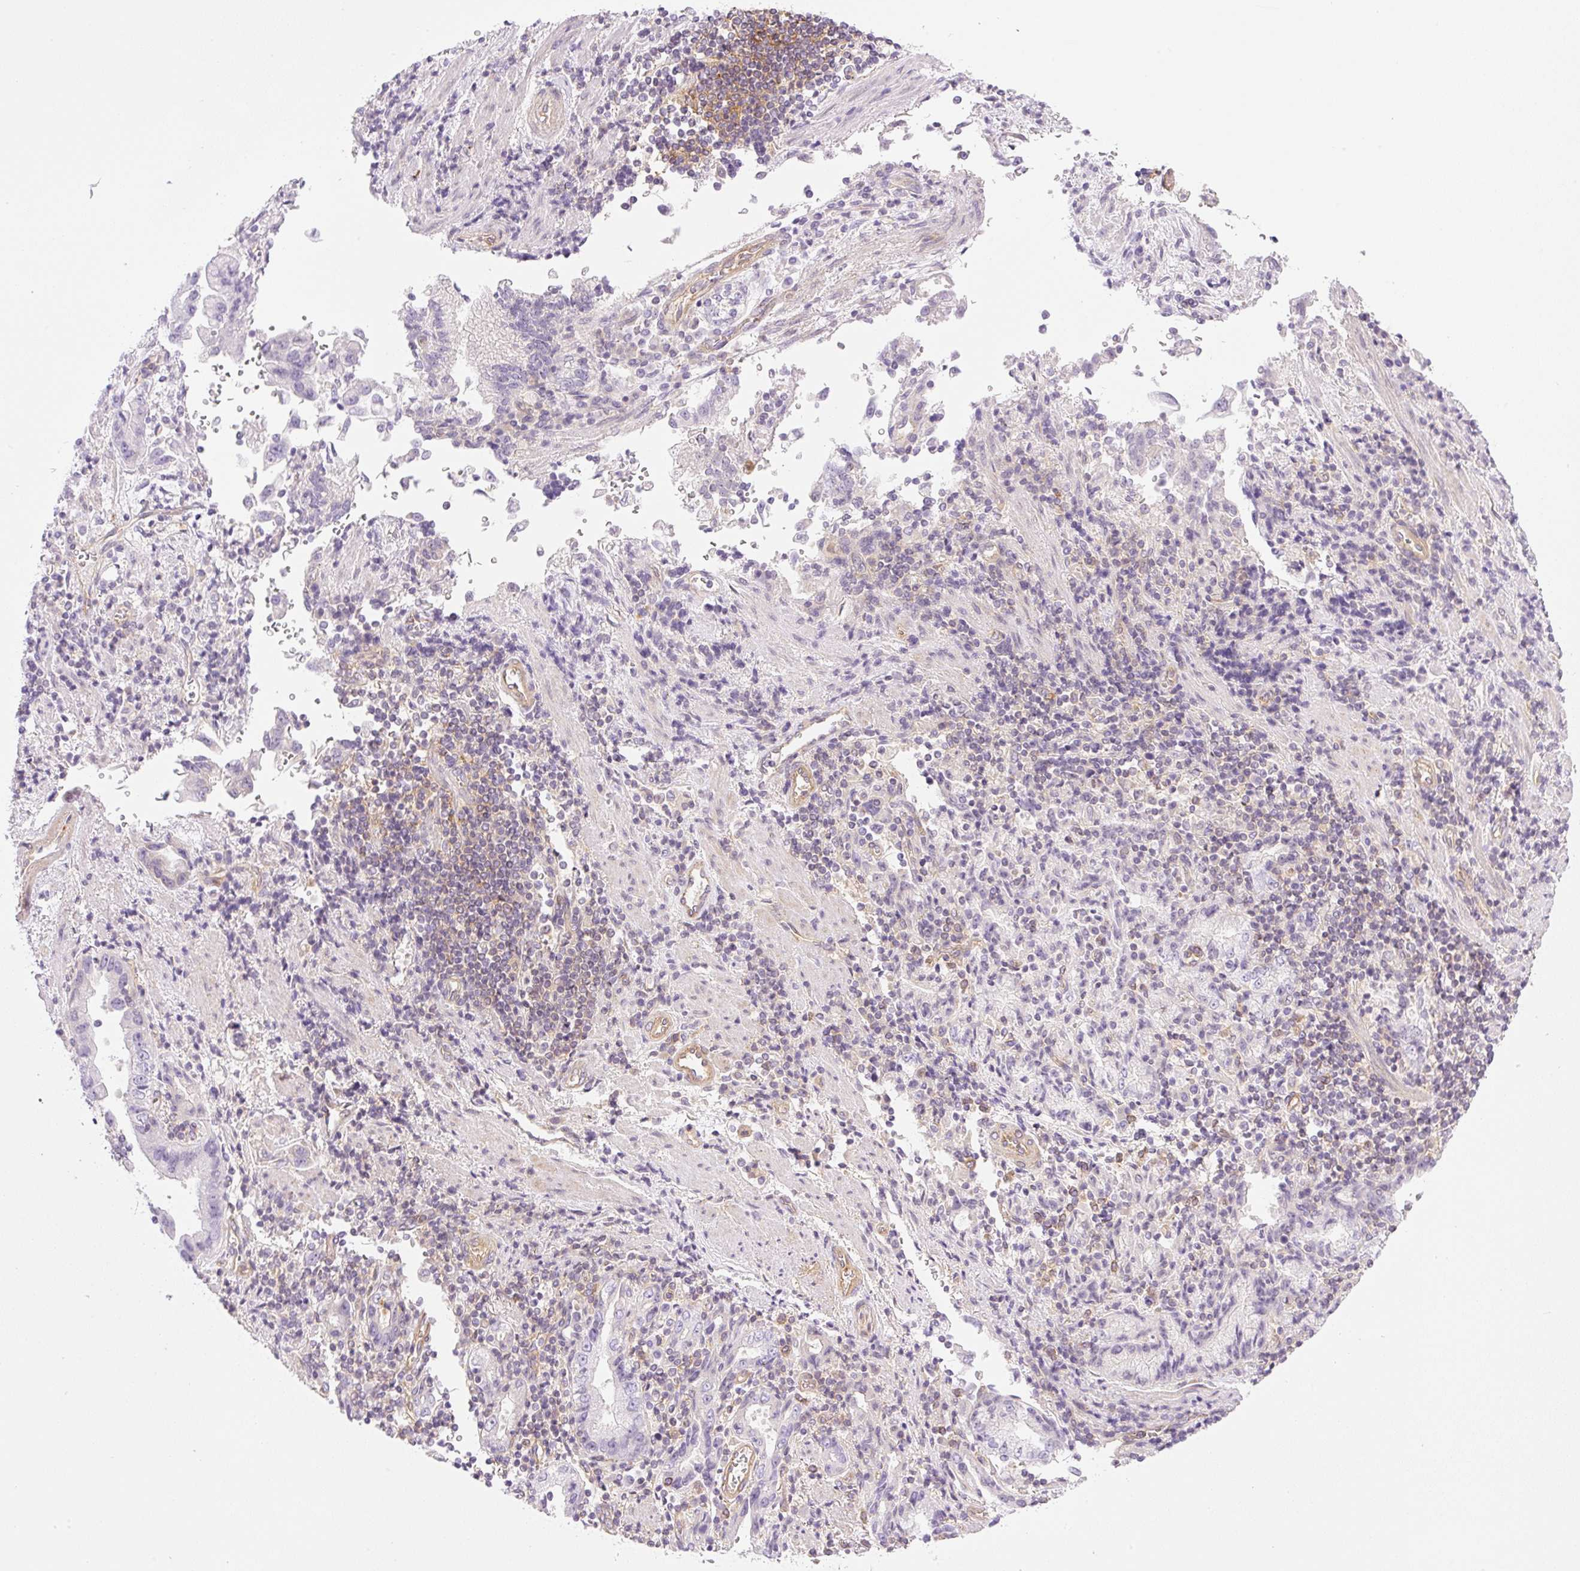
{"staining": {"intensity": "negative", "quantity": "none", "location": "none"}, "tissue": "stomach cancer", "cell_type": "Tumor cells", "image_type": "cancer", "snomed": [{"axis": "morphology", "description": "Adenocarcinoma, NOS"}, {"axis": "topography", "description": "Stomach"}], "caption": "This is a micrograph of IHC staining of stomach cancer, which shows no positivity in tumor cells.", "gene": "EHD3", "patient": {"sex": "male", "age": 62}}